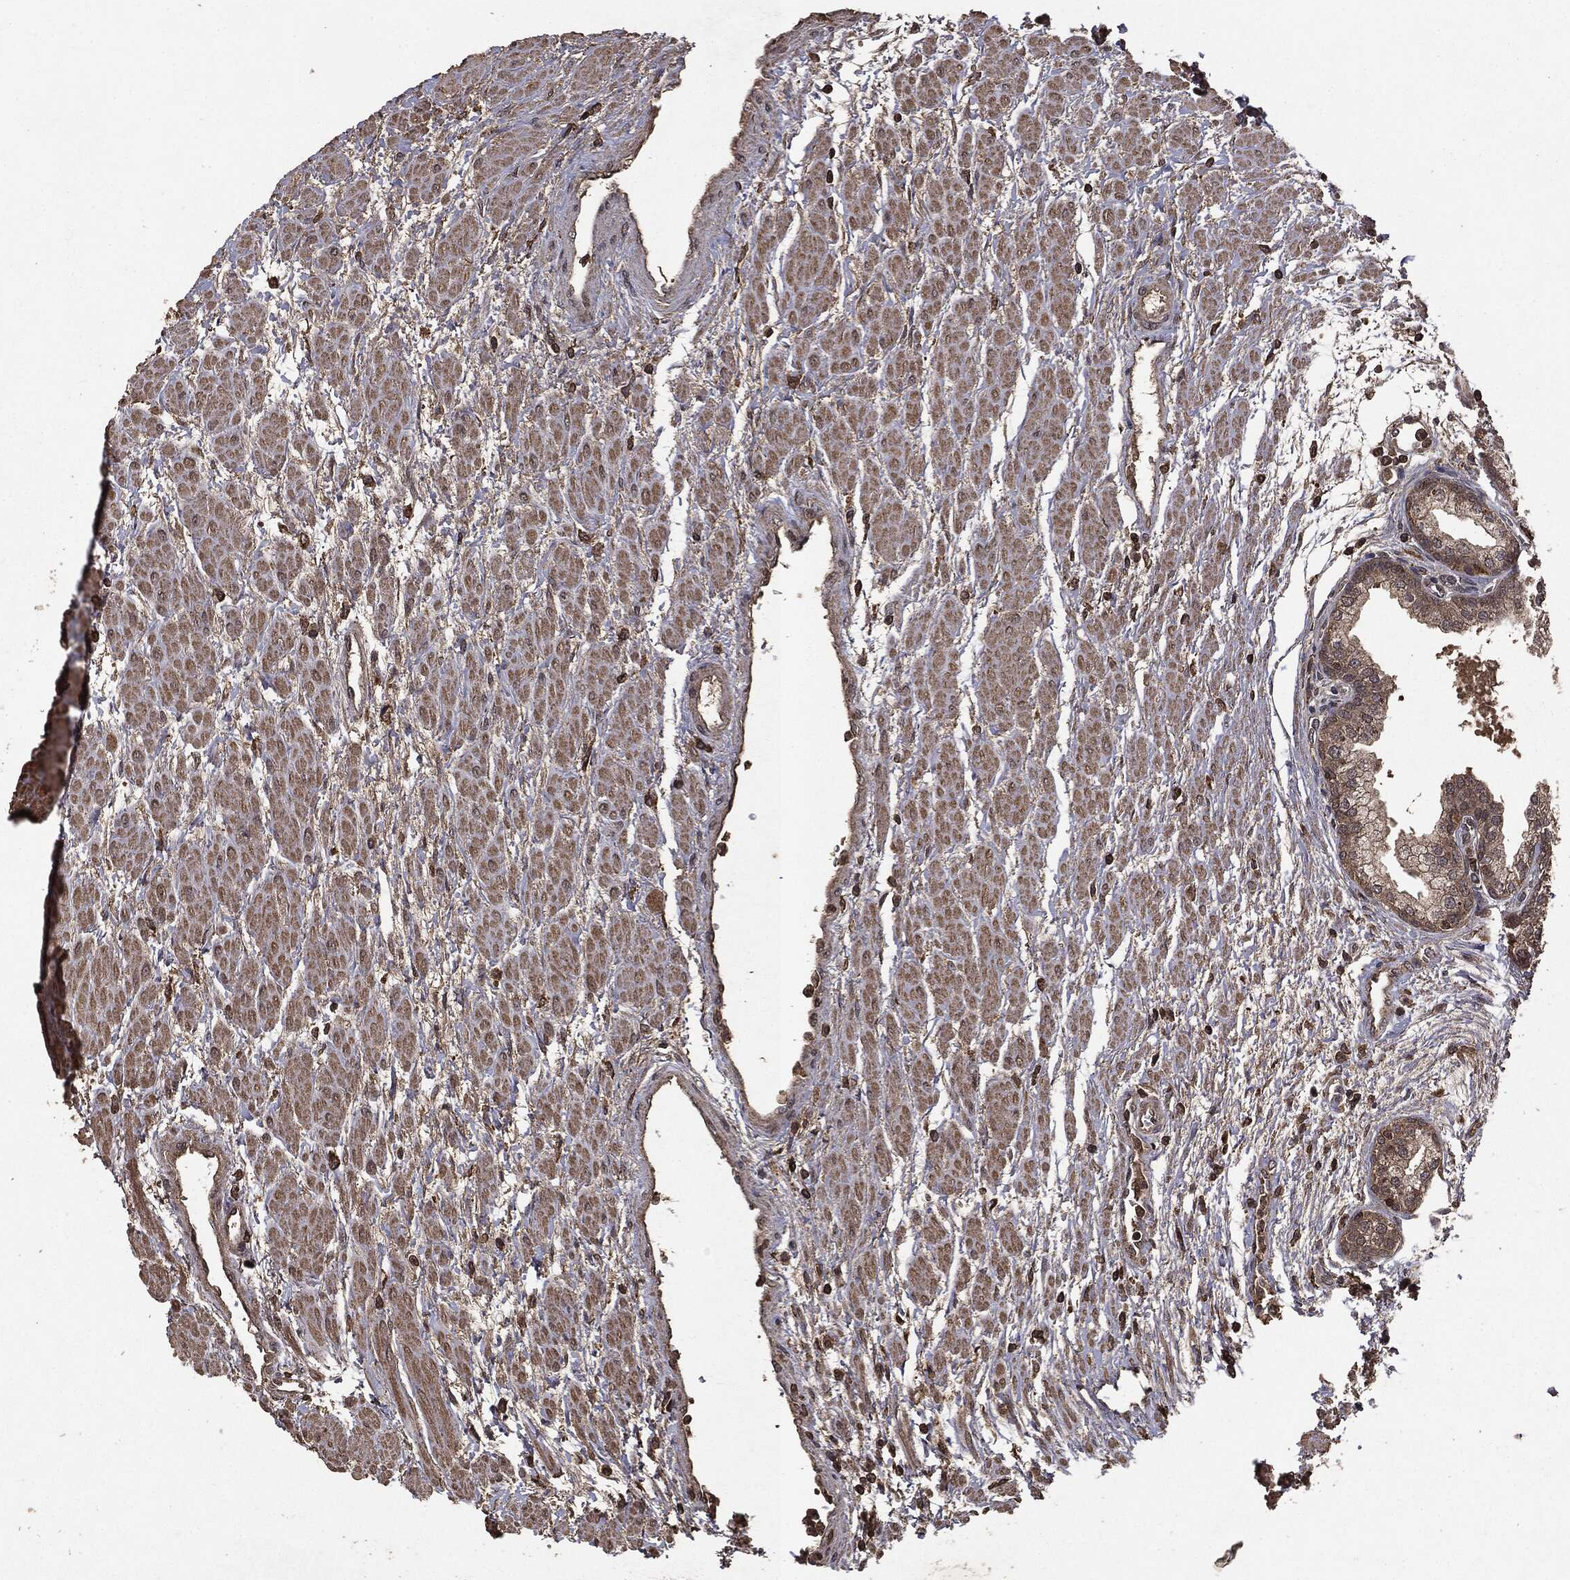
{"staining": {"intensity": "weak", "quantity": "25%-75%", "location": "cytoplasmic/membranous"}, "tissue": "prostate cancer", "cell_type": "Tumor cells", "image_type": "cancer", "snomed": [{"axis": "morphology", "description": "Adenocarcinoma, High grade"}, {"axis": "topography", "description": "Prostate"}], "caption": "Human prostate cancer (adenocarcinoma (high-grade)) stained with a protein marker displays weak staining in tumor cells.", "gene": "NME1", "patient": {"sex": "male", "age": 58}}